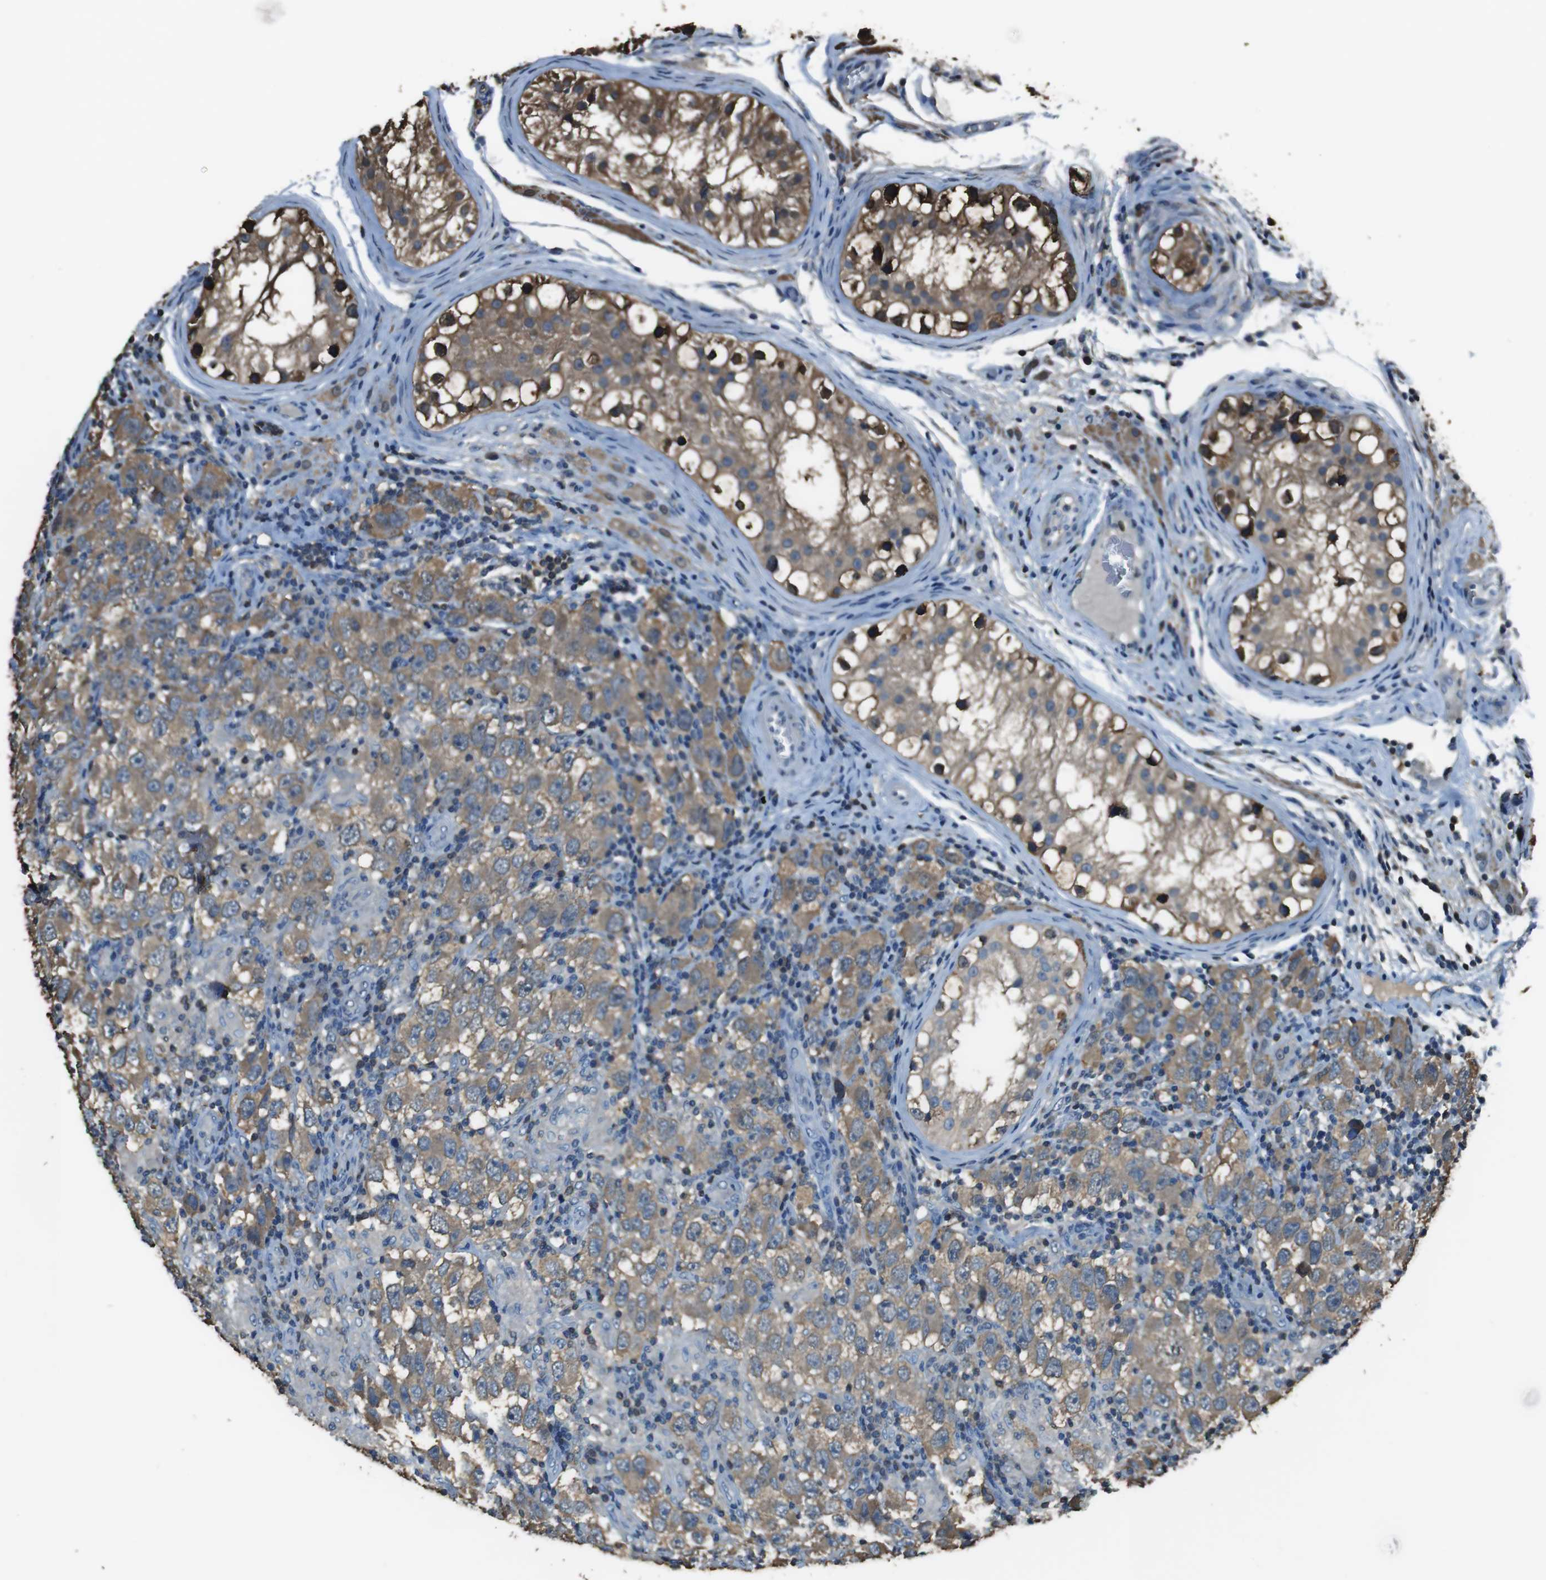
{"staining": {"intensity": "moderate", "quantity": ">75%", "location": "cytoplasmic/membranous"}, "tissue": "testis cancer", "cell_type": "Tumor cells", "image_type": "cancer", "snomed": [{"axis": "morphology", "description": "Carcinoma, Embryonal, NOS"}, {"axis": "topography", "description": "Testis"}], "caption": "Protein expression analysis of human testis cancer reveals moderate cytoplasmic/membranous staining in about >75% of tumor cells.", "gene": "TWSG1", "patient": {"sex": "male", "age": 21}}